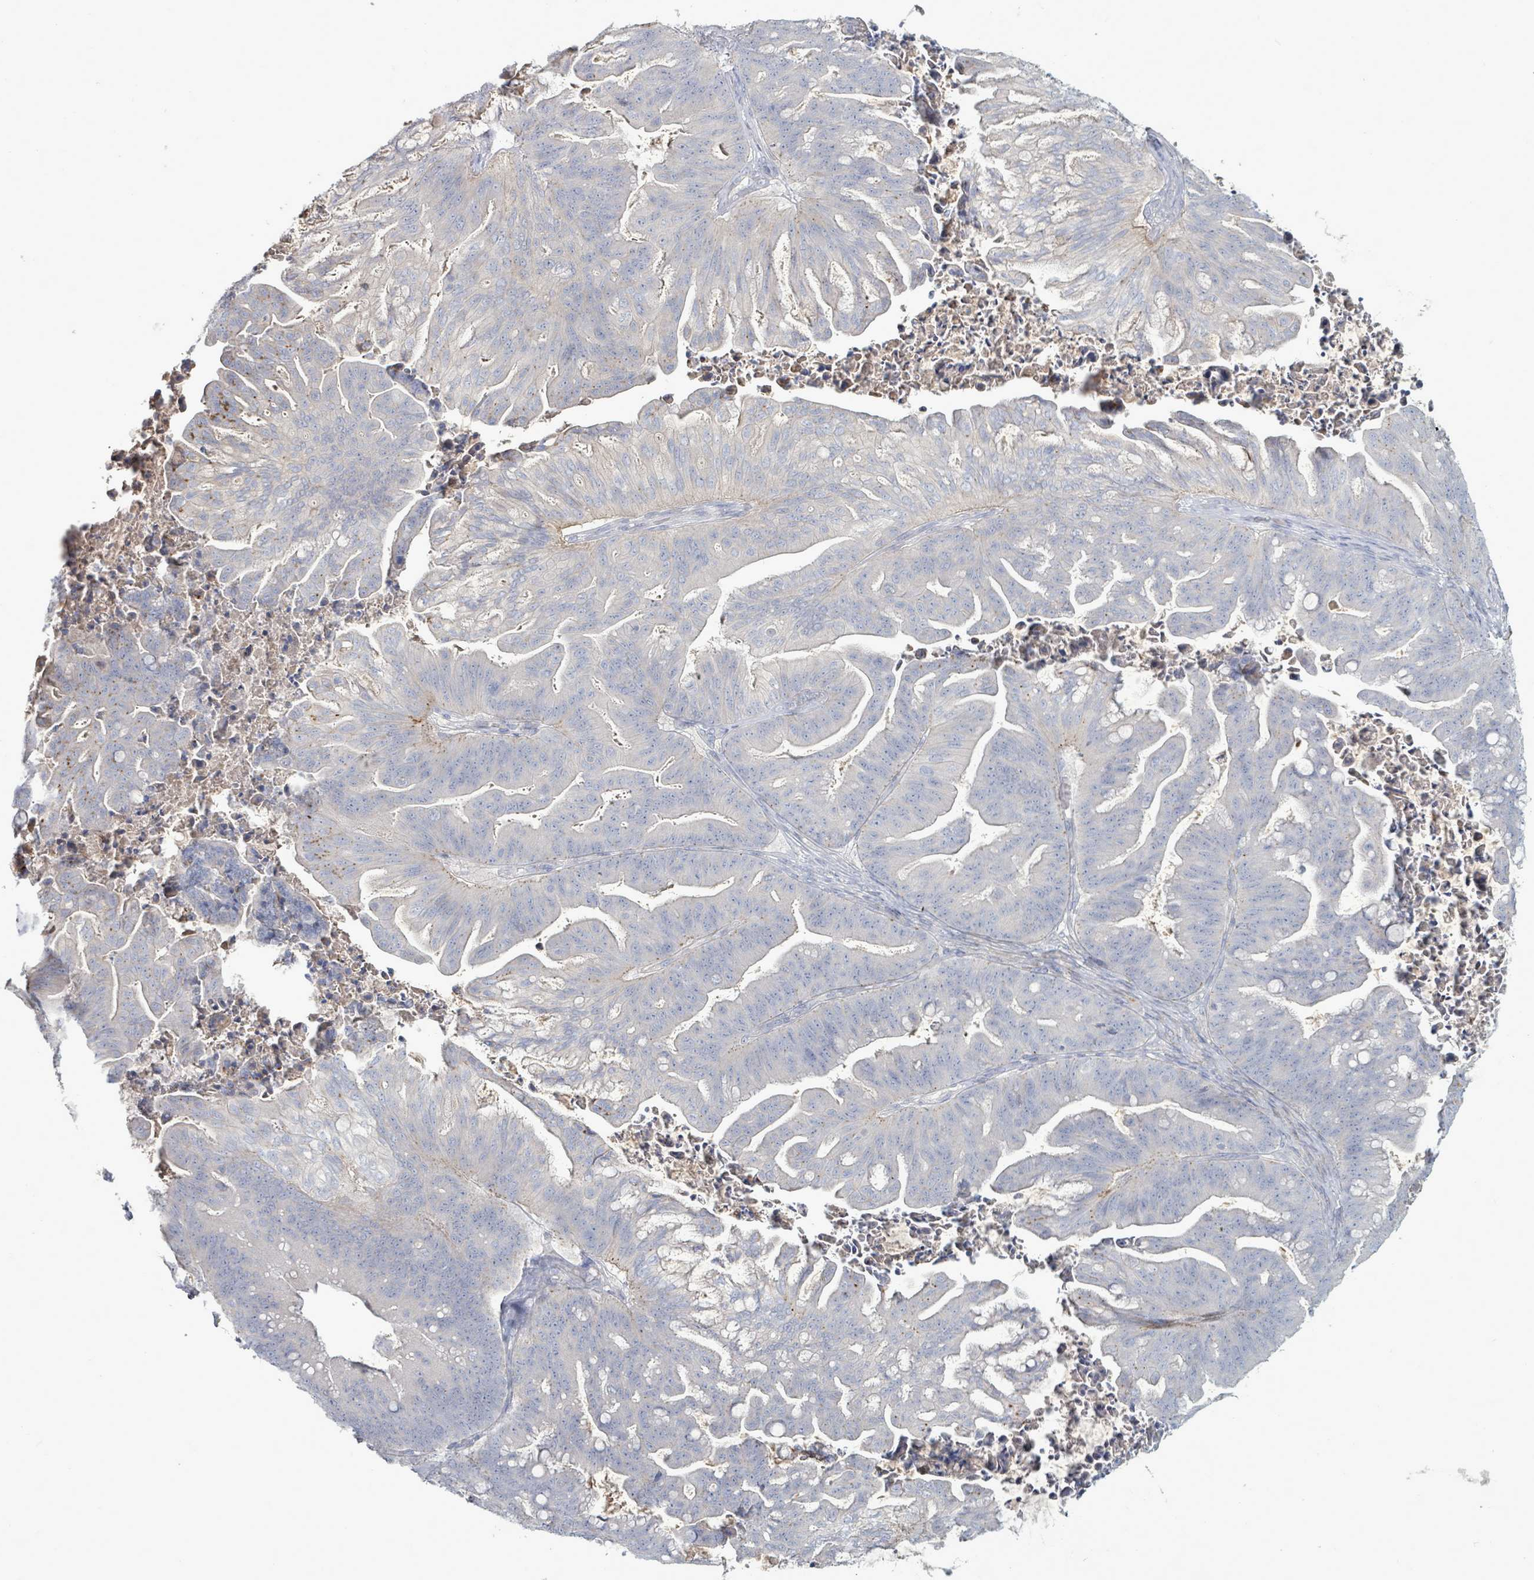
{"staining": {"intensity": "negative", "quantity": "none", "location": "none"}, "tissue": "ovarian cancer", "cell_type": "Tumor cells", "image_type": "cancer", "snomed": [{"axis": "morphology", "description": "Cystadenocarcinoma, mucinous, NOS"}, {"axis": "topography", "description": "Ovary"}], "caption": "A micrograph of ovarian cancer (mucinous cystadenocarcinoma) stained for a protein demonstrates no brown staining in tumor cells.", "gene": "ARGFX", "patient": {"sex": "female", "age": 67}}